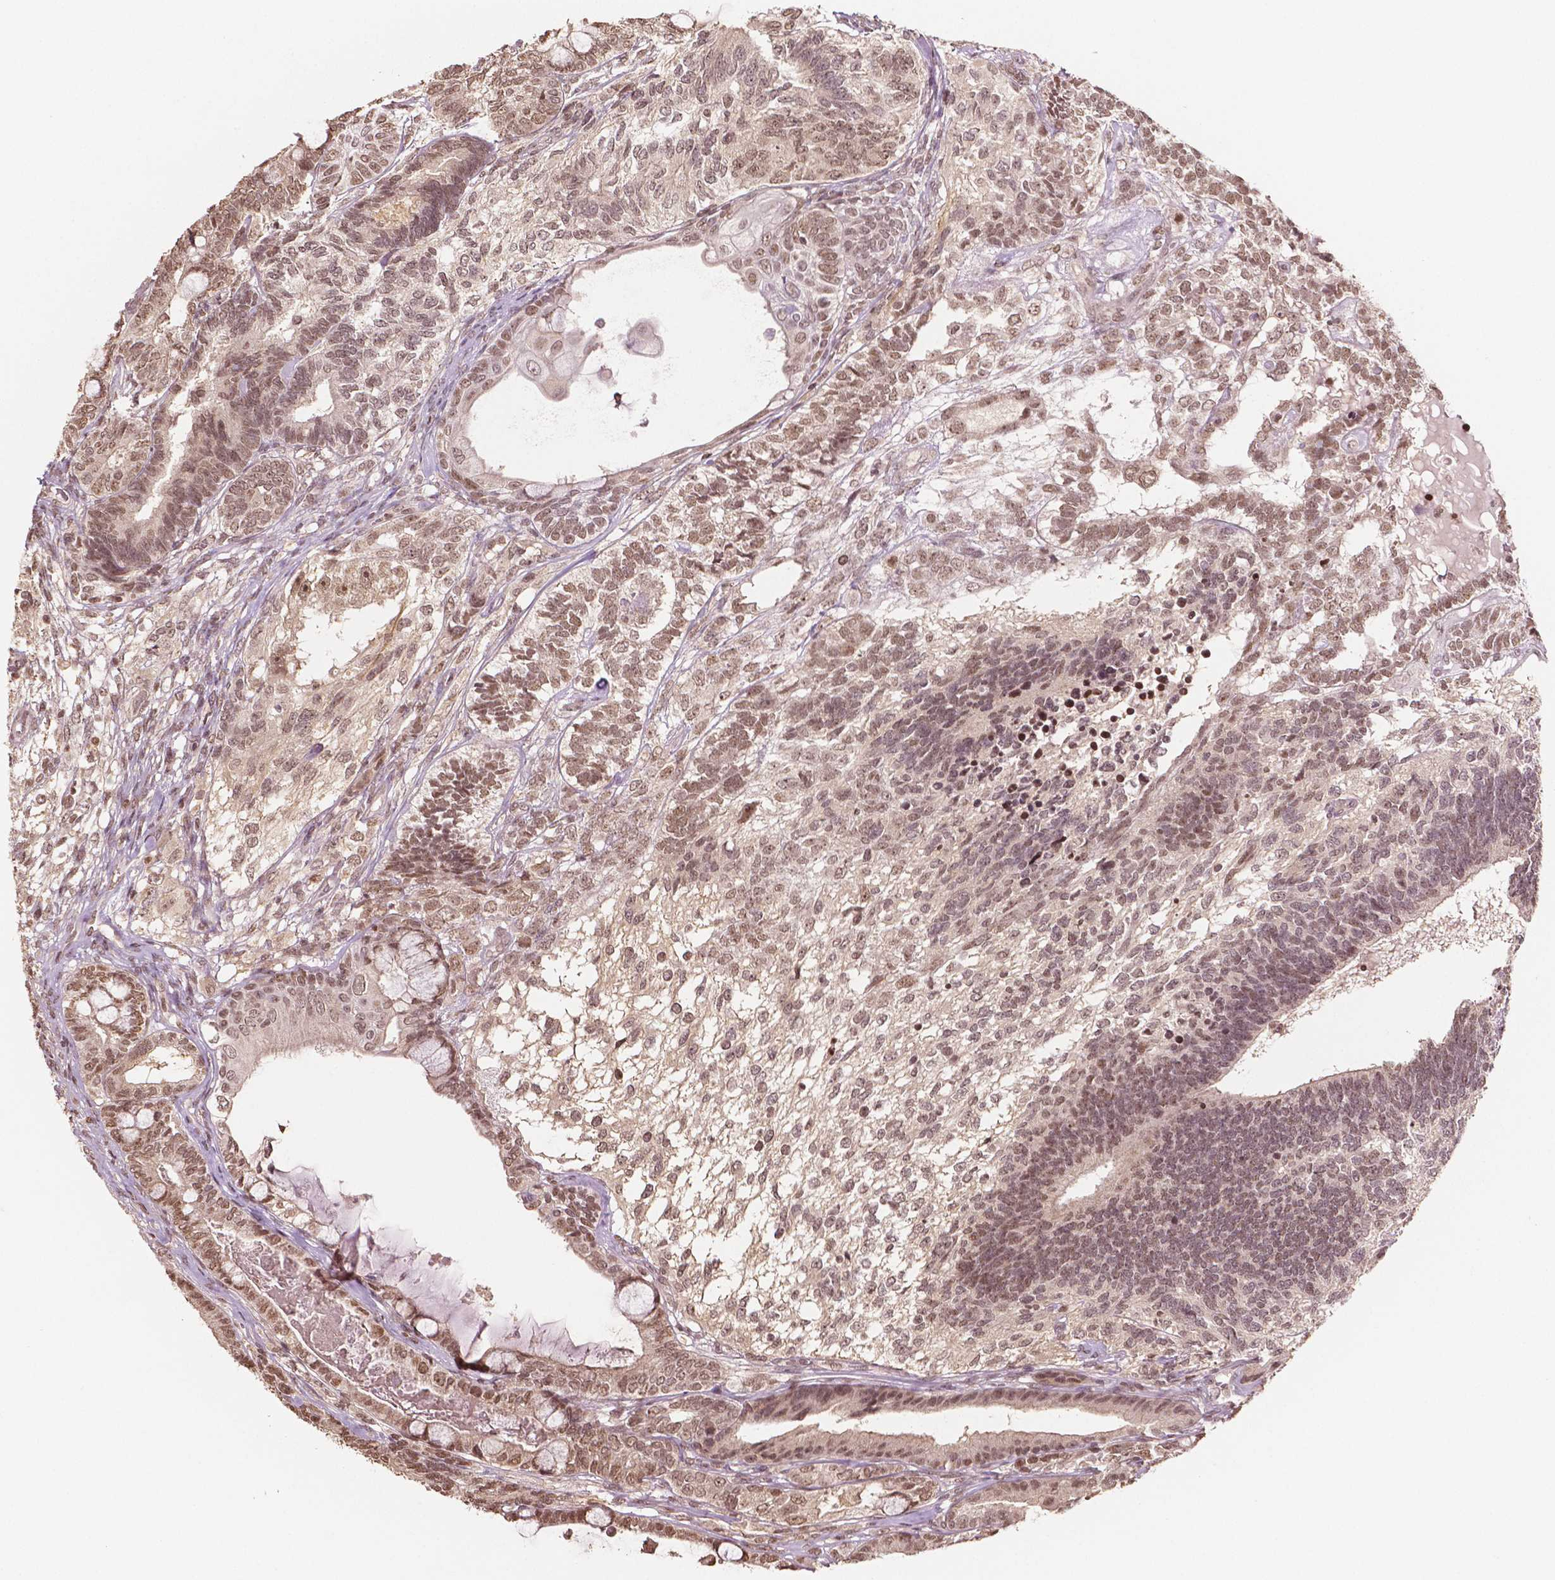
{"staining": {"intensity": "moderate", "quantity": ">75%", "location": "nuclear"}, "tissue": "testis cancer", "cell_type": "Tumor cells", "image_type": "cancer", "snomed": [{"axis": "morphology", "description": "Seminoma, NOS"}, {"axis": "morphology", "description": "Carcinoma, Embryonal, NOS"}, {"axis": "topography", "description": "Testis"}], "caption": "This is a micrograph of IHC staining of testis cancer, which shows moderate staining in the nuclear of tumor cells.", "gene": "DEK", "patient": {"sex": "male", "age": 41}}